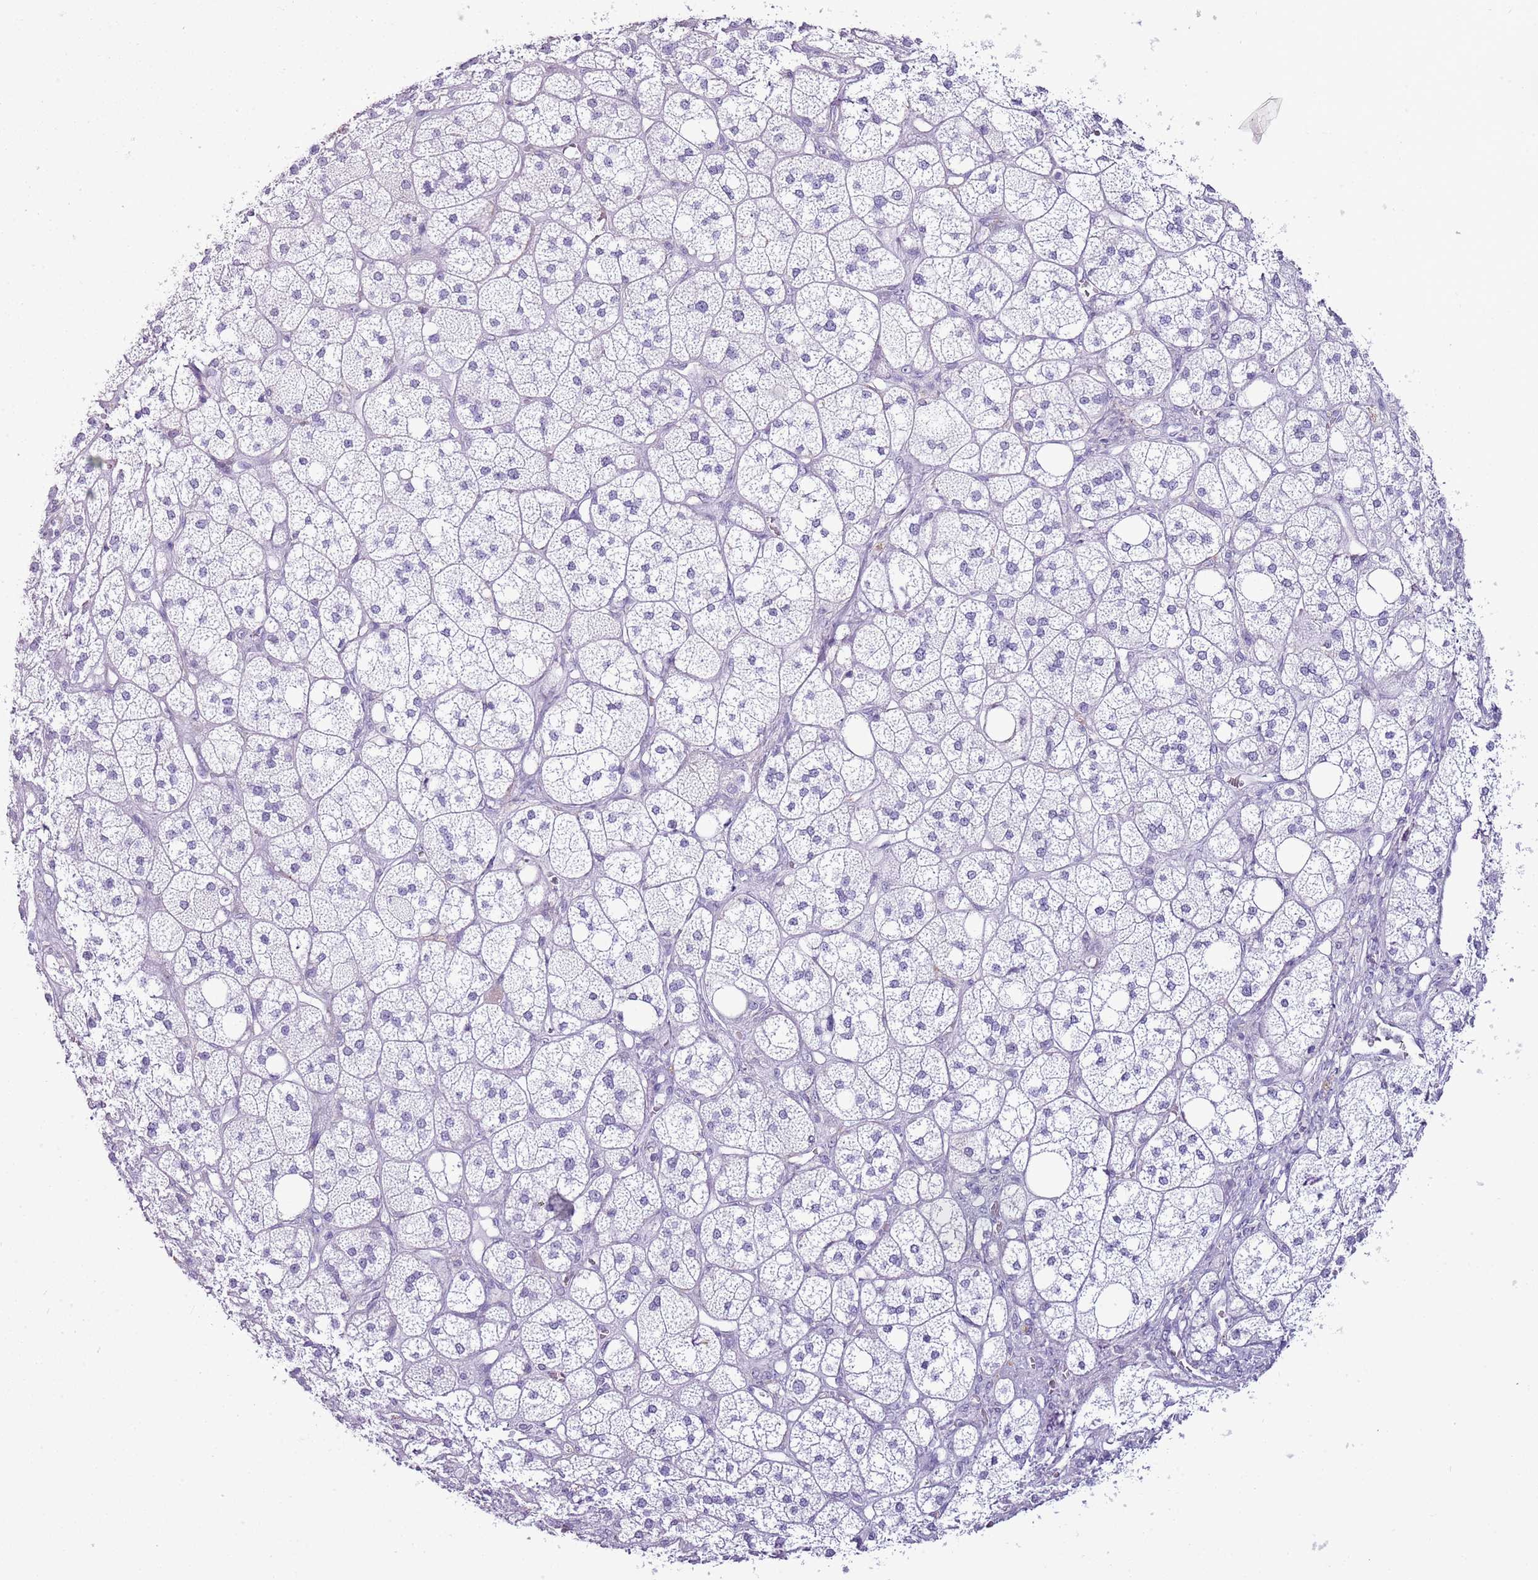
{"staining": {"intensity": "negative", "quantity": "none", "location": "none"}, "tissue": "adrenal gland", "cell_type": "Glandular cells", "image_type": "normal", "snomed": [{"axis": "morphology", "description": "Normal tissue, NOS"}, {"axis": "topography", "description": "Adrenal gland"}], "caption": "Immunohistochemistry (IHC) image of unremarkable adrenal gland: human adrenal gland stained with DAB (3,3'-diaminobenzidine) demonstrates no significant protein staining in glandular cells.", "gene": "SLC23A1", "patient": {"sex": "male", "age": 61}}